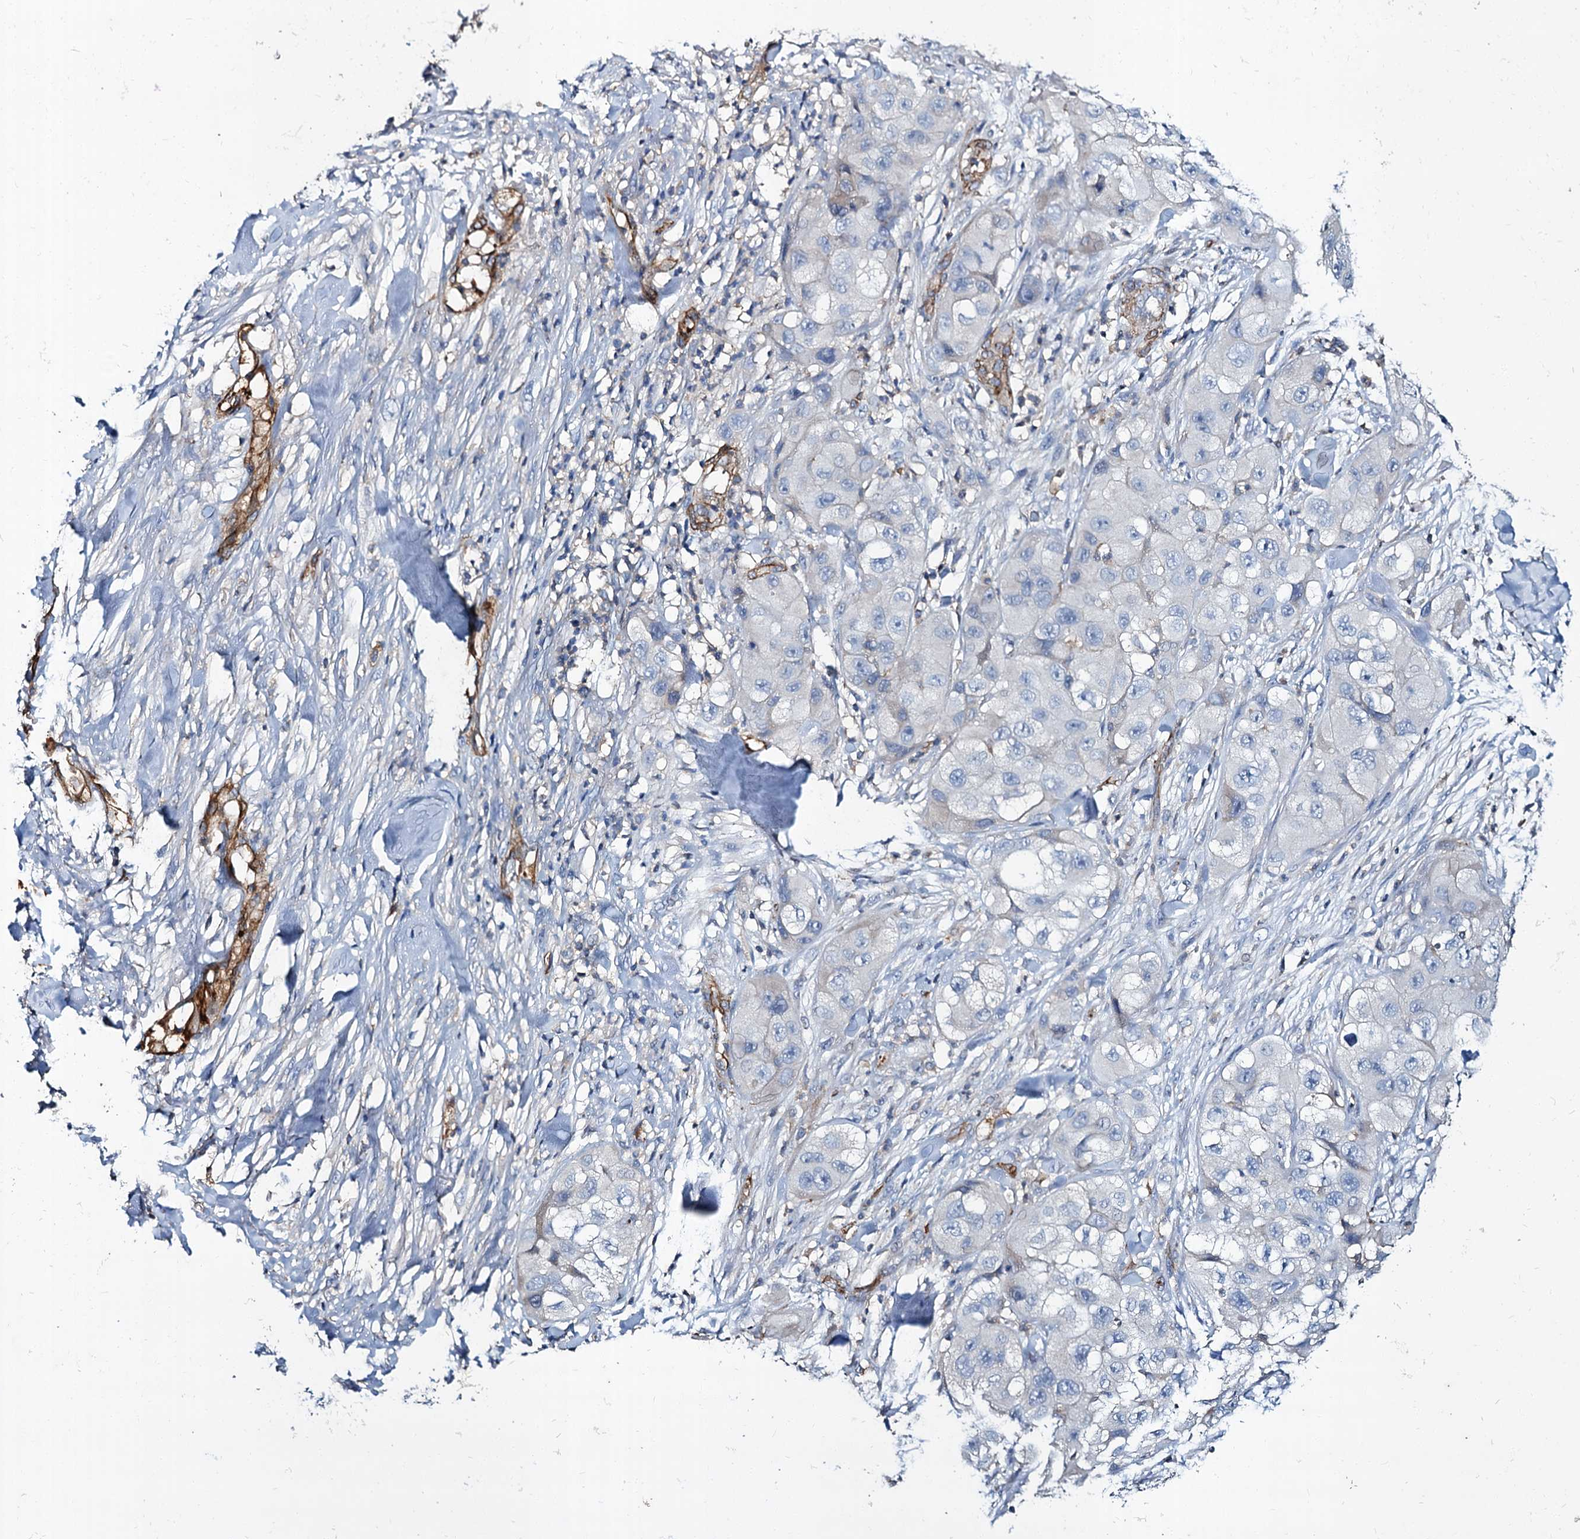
{"staining": {"intensity": "negative", "quantity": "none", "location": "none"}, "tissue": "skin cancer", "cell_type": "Tumor cells", "image_type": "cancer", "snomed": [{"axis": "morphology", "description": "Squamous cell carcinoma, NOS"}, {"axis": "topography", "description": "Skin"}, {"axis": "topography", "description": "Subcutis"}], "caption": "An immunohistochemistry (IHC) photomicrograph of skin cancer (squamous cell carcinoma) is shown. There is no staining in tumor cells of skin cancer (squamous cell carcinoma).", "gene": "CACNA1C", "patient": {"sex": "male", "age": 73}}